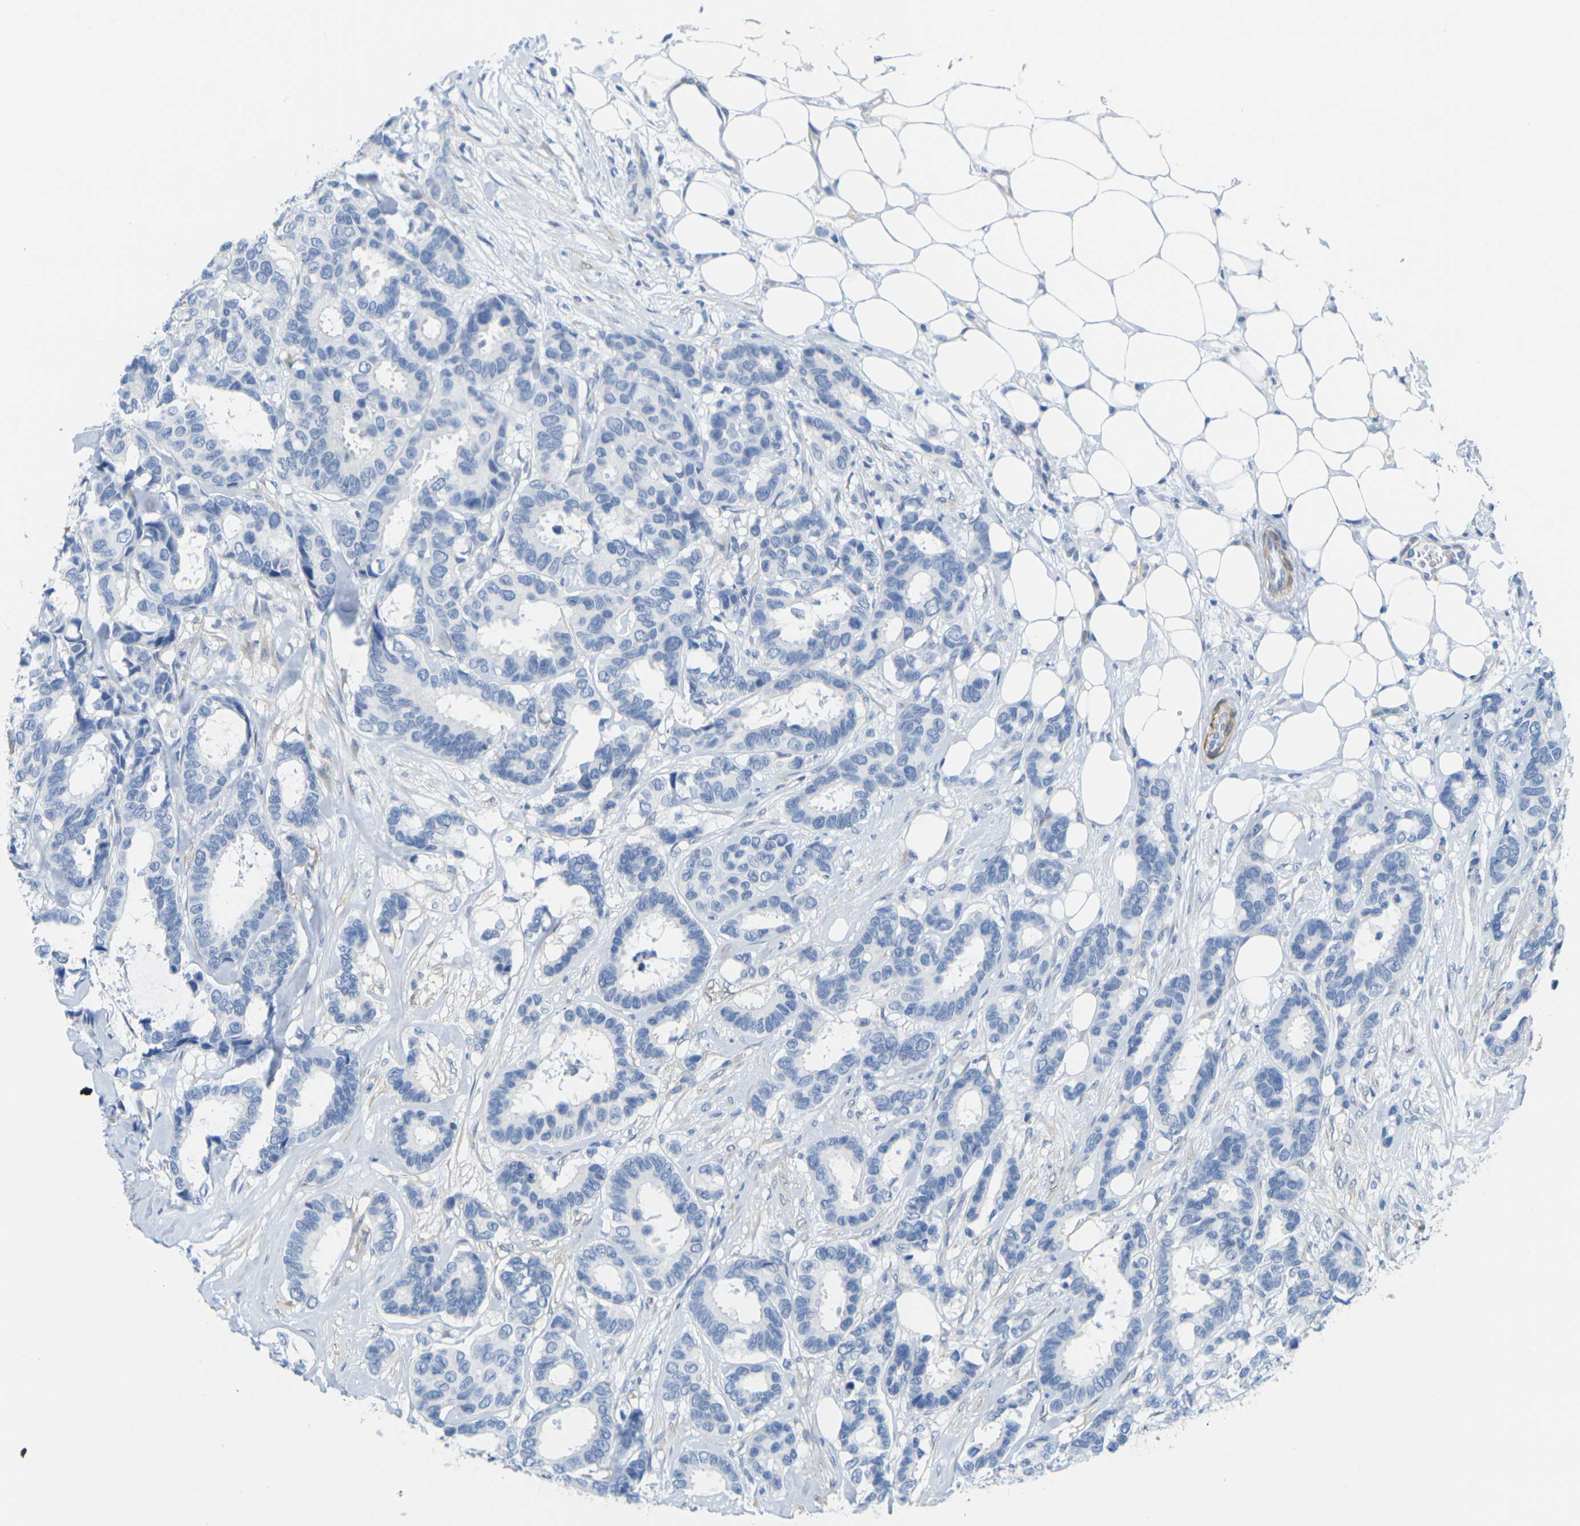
{"staining": {"intensity": "negative", "quantity": "none", "location": "none"}, "tissue": "breast cancer", "cell_type": "Tumor cells", "image_type": "cancer", "snomed": [{"axis": "morphology", "description": "Duct carcinoma"}, {"axis": "topography", "description": "Breast"}], "caption": "Breast cancer (intraductal carcinoma) stained for a protein using immunohistochemistry (IHC) displays no positivity tumor cells.", "gene": "CNN1", "patient": {"sex": "female", "age": 87}}